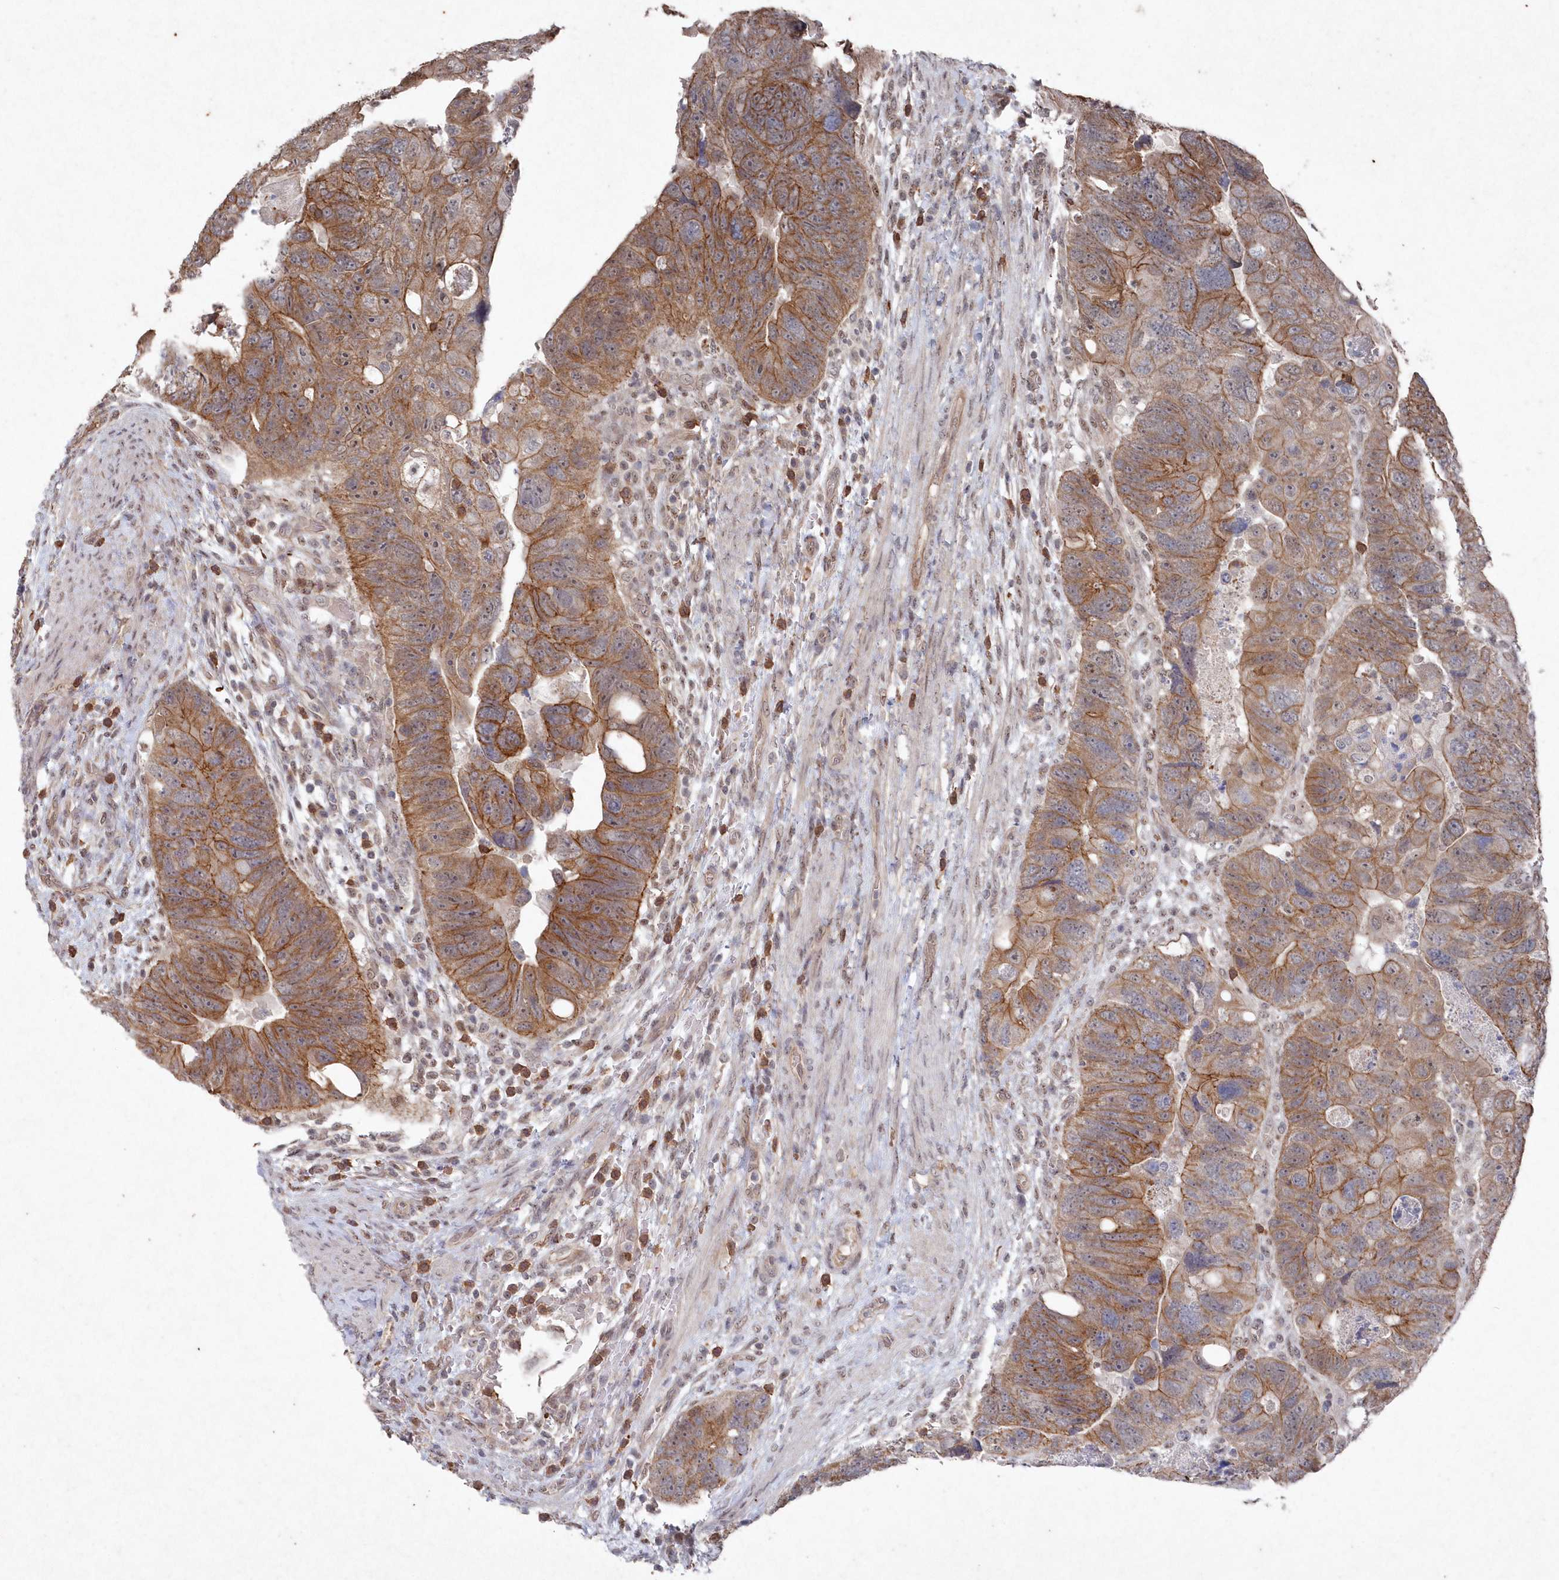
{"staining": {"intensity": "moderate", "quantity": ">75%", "location": "cytoplasmic/membranous"}, "tissue": "colorectal cancer", "cell_type": "Tumor cells", "image_type": "cancer", "snomed": [{"axis": "morphology", "description": "Adenocarcinoma, NOS"}, {"axis": "topography", "description": "Rectum"}], "caption": "Immunohistochemistry (IHC) (DAB (3,3'-diaminobenzidine)) staining of human adenocarcinoma (colorectal) reveals moderate cytoplasmic/membranous protein staining in about >75% of tumor cells.", "gene": "VSIG2", "patient": {"sex": "male", "age": 59}}